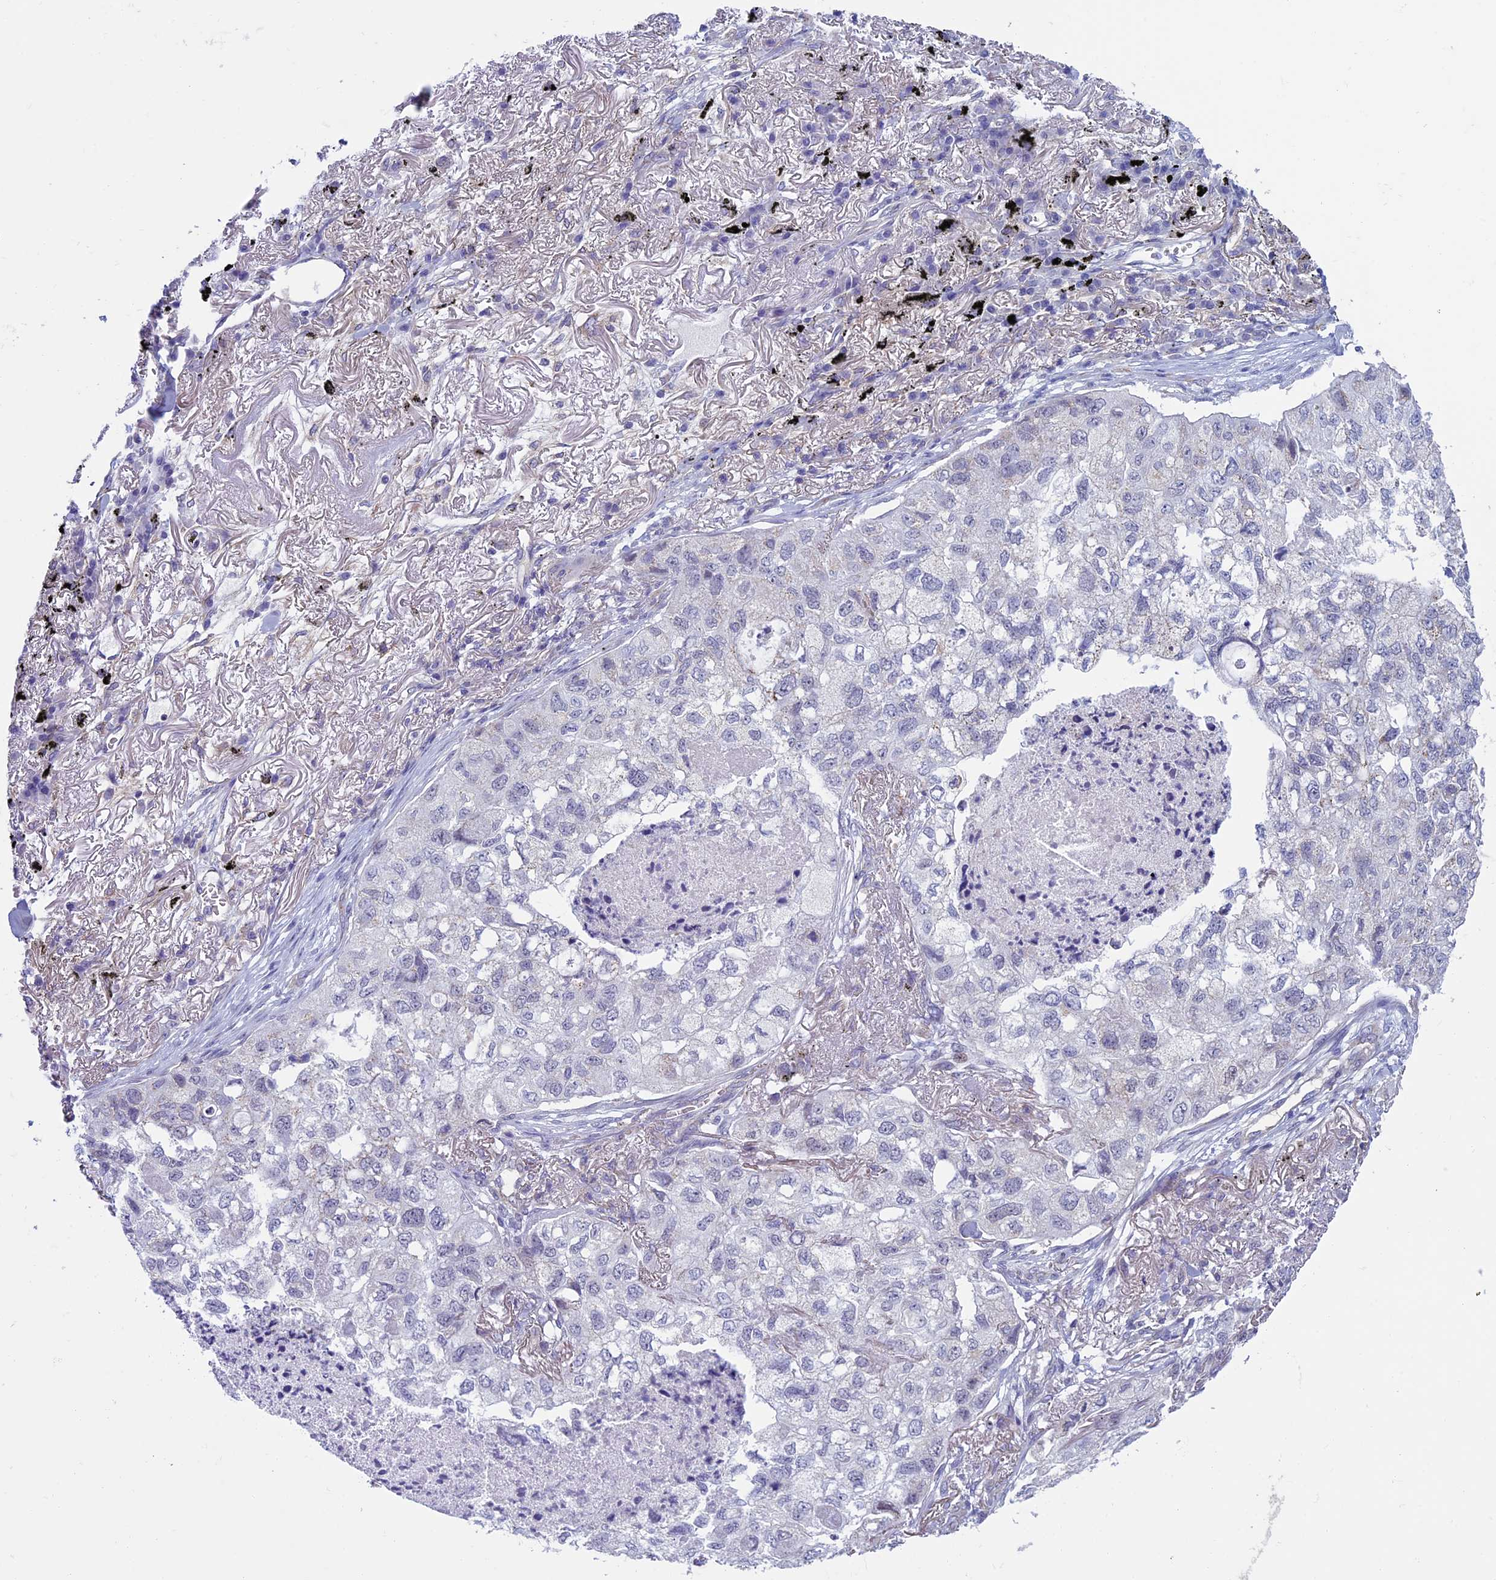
{"staining": {"intensity": "negative", "quantity": "none", "location": "none"}, "tissue": "lung cancer", "cell_type": "Tumor cells", "image_type": "cancer", "snomed": [{"axis": "morphology", "description": "Adenocarcinoma, NOS"}, {"axis": "topography", "description": "Lung"}], "caption": "Tumor cells show no significant staining in lung adenocarcinoma.", "gene": "MFSD12", "patient": {"sex": "male", "age": 65}}